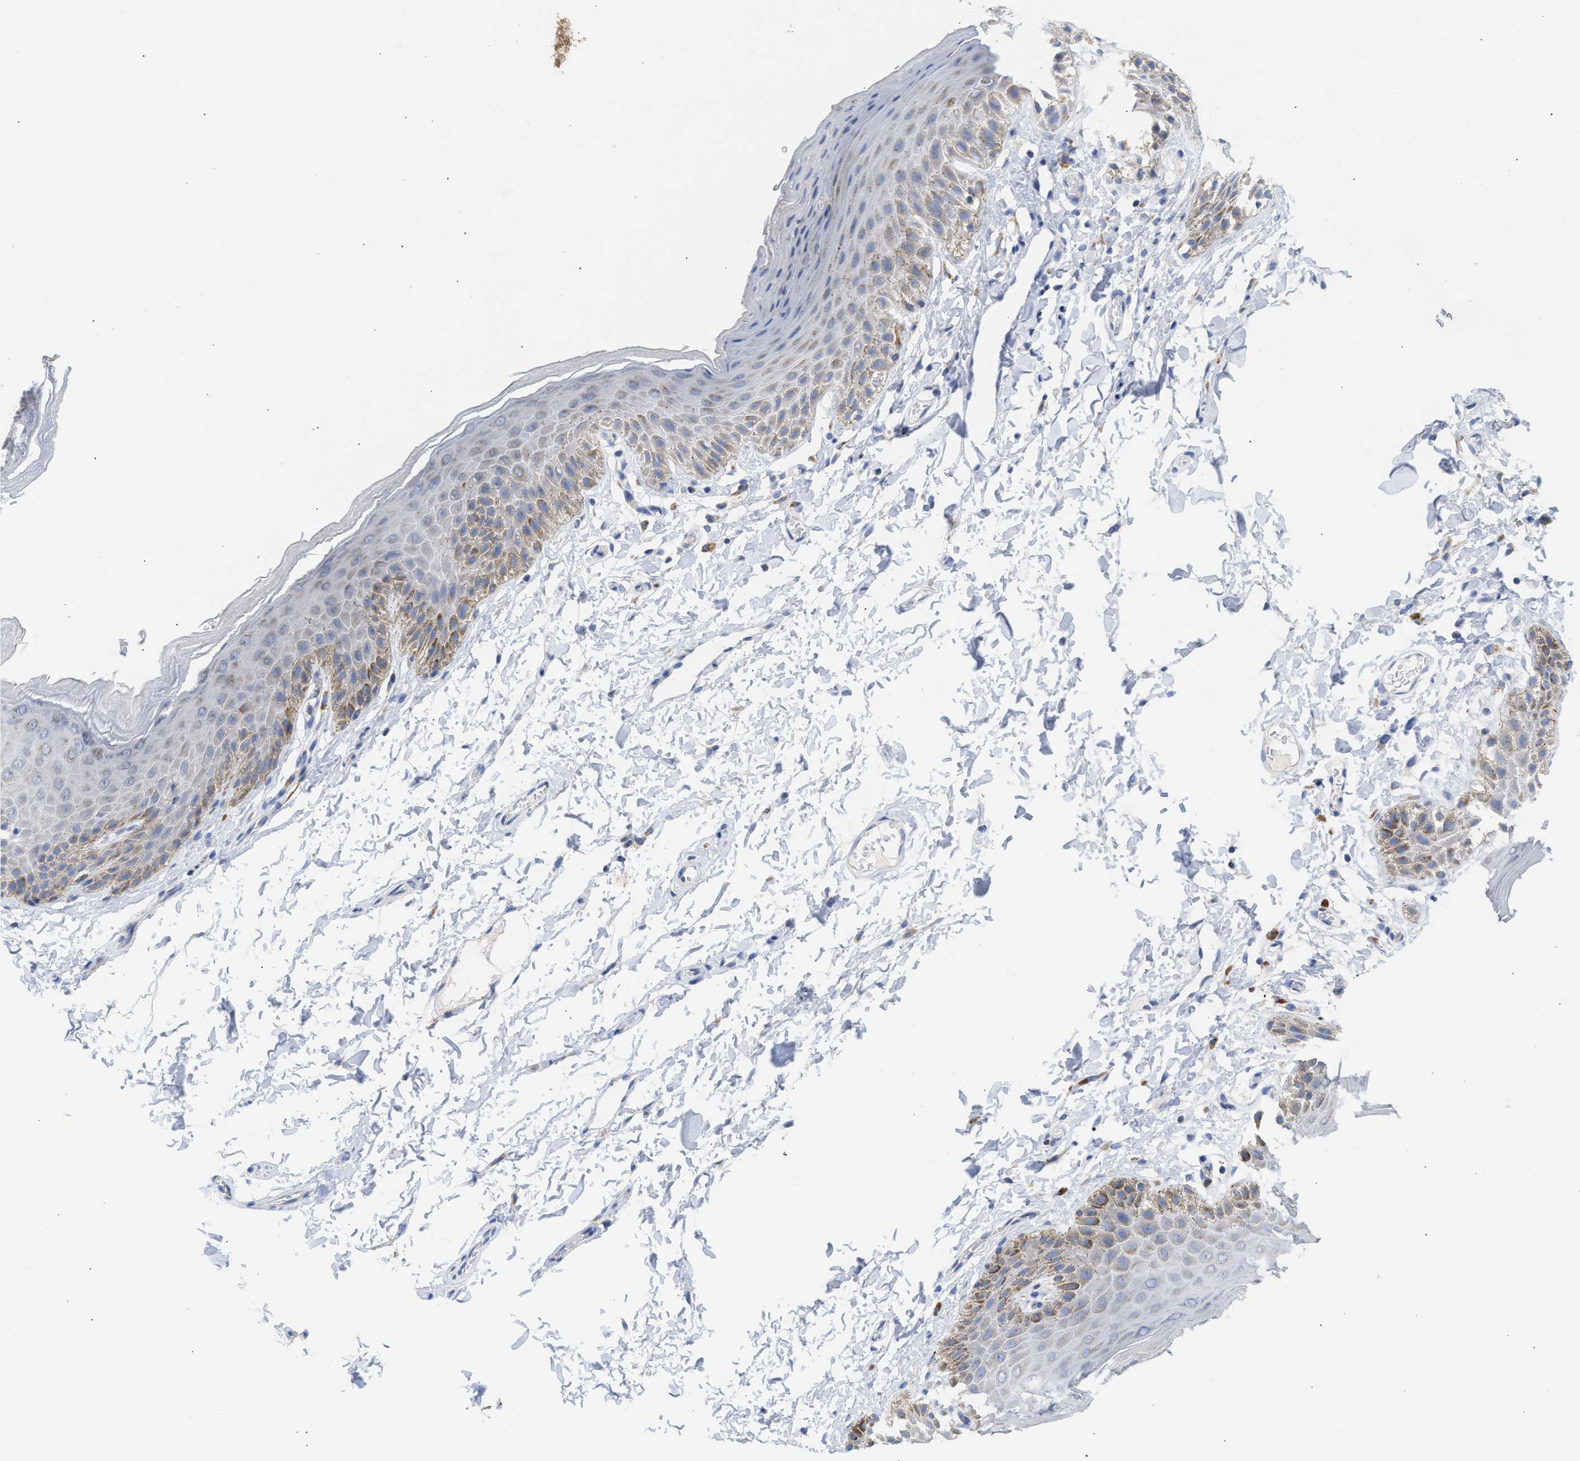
{"staining": {"intensity": "moderate", "quantity": "<25%", "location": "cytoplasmic/membranous"}, "tissue": "skin", "cell_type": "Epidermal cells", "image_type": "normal", "snomed": [{"axis": "morphology", "description": "Normal tissue, NOS"}, {"axis": "topography", "description": "Anal"}], "caption": "This micrograph exhibits immunohistochemistry staining of unremarkable skin, with low moderate cytoplasmic/membranous staining in approximately <25% of epidermal cells.", "gene": "ACOT13", "patient": {"sex": "male", "age": 44}}